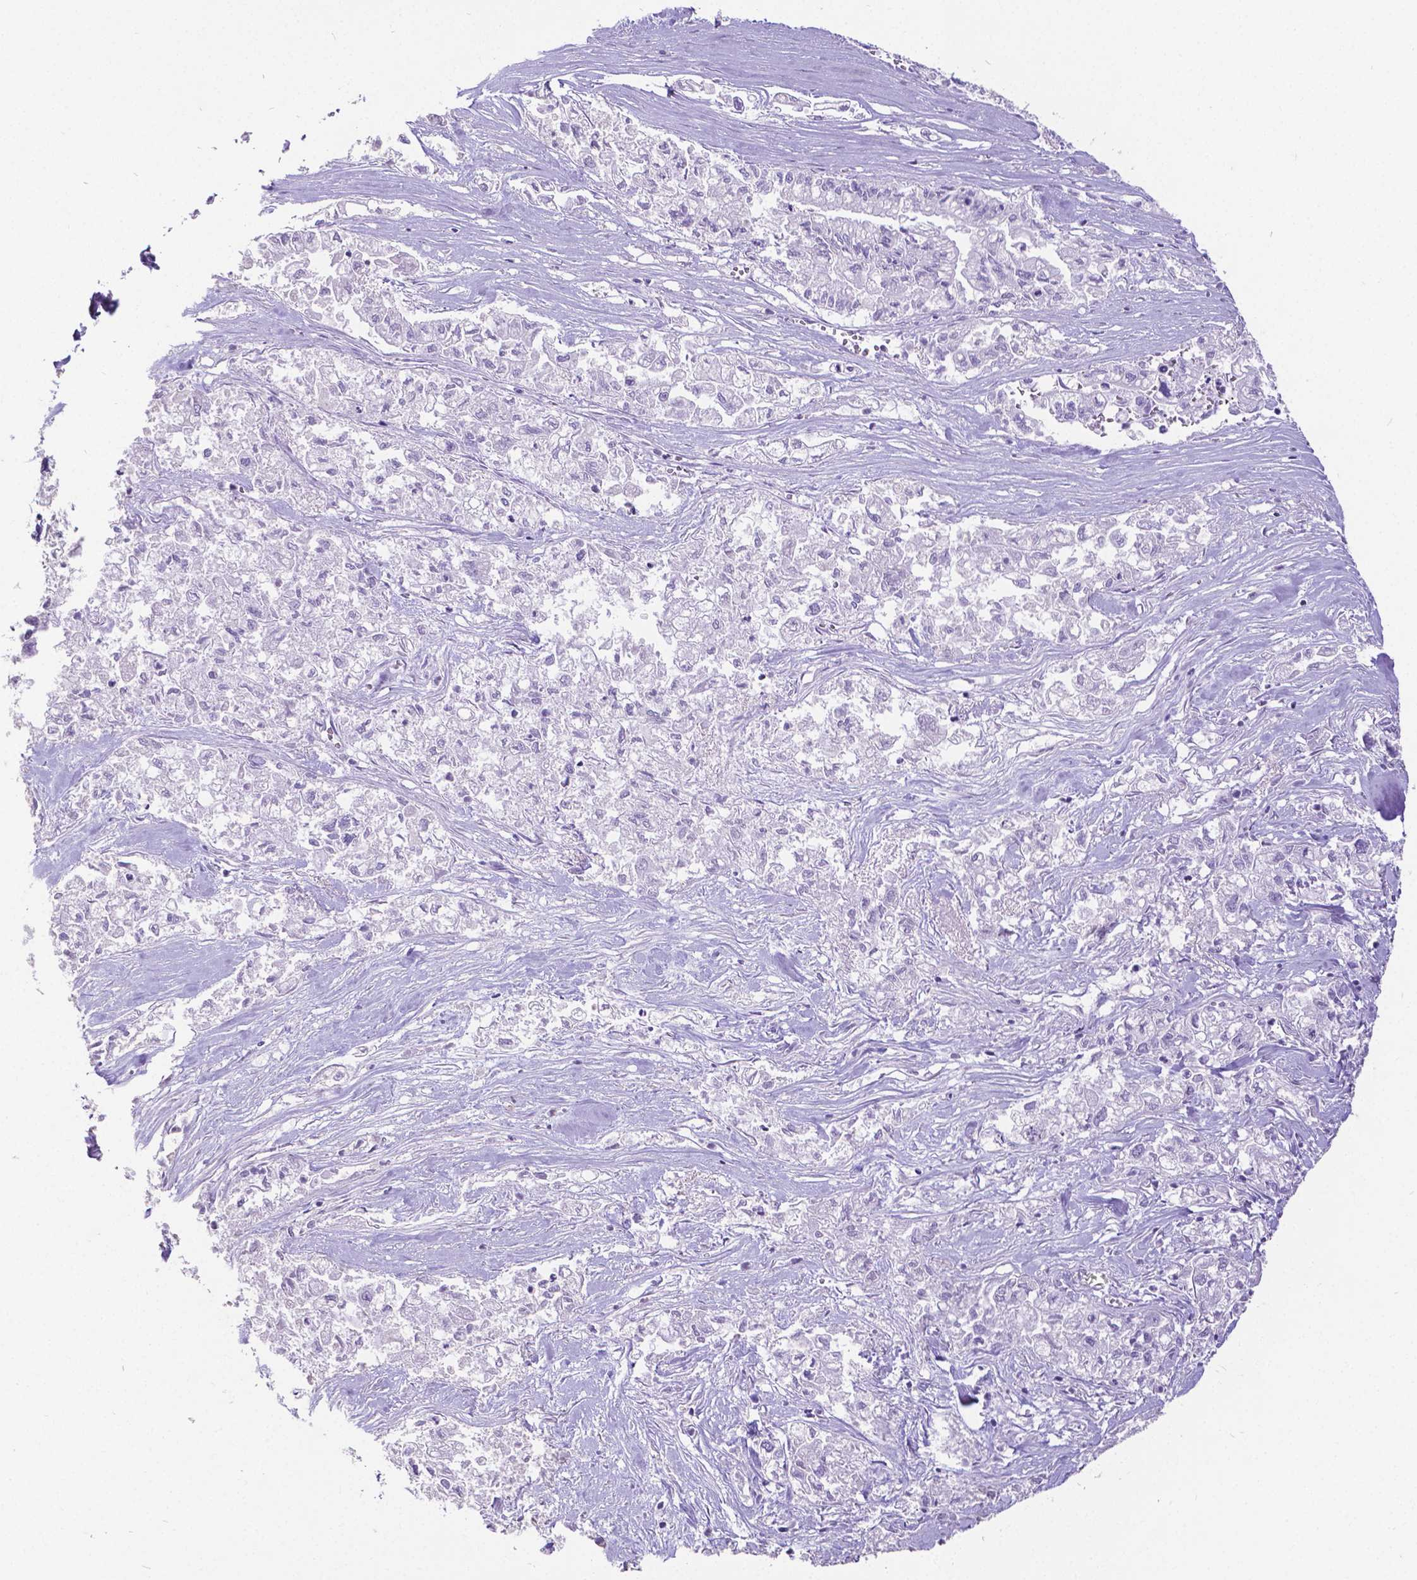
{"staining": {"intensity": "negative", "quantity": "none", "location": "none"}, "tissue": "pancreatic cancer", "cell_type": "Tumor cells", "image_type": "cancer", "snomed": [{"axis": "morphology", "description": "Adenocarcinoma, NOS"}, {"axis": "topography", "description": "Pancreas"}], "caption": "Tumor cells are negative for protein expression in human pancreatic adenocarcinoma.", "gene": "SATB2", "patient": {"sex": "male", "age": 72}}